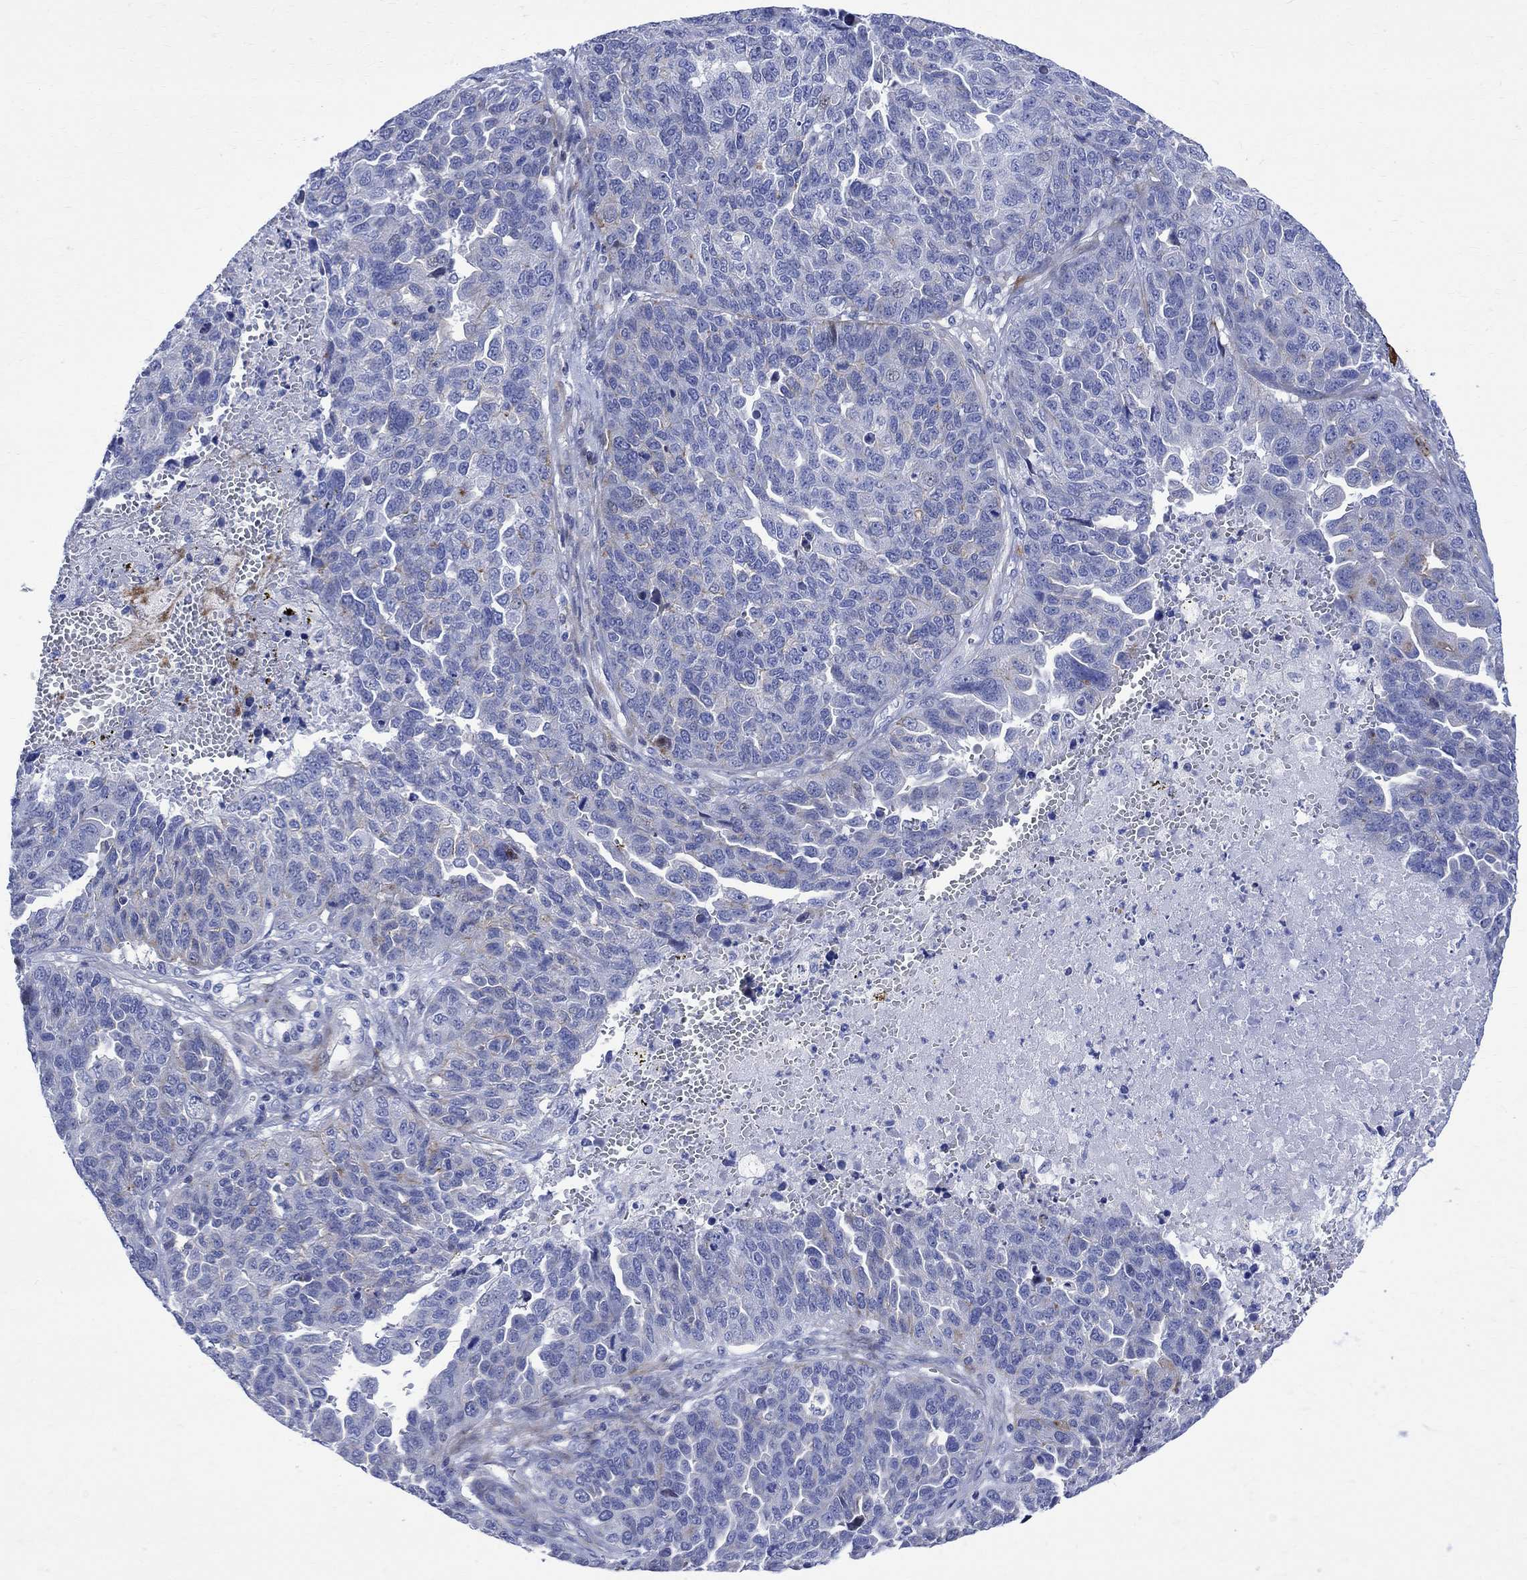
{"staining": {"intensity": "weak", "quantity": "<25%", "location": "cytoplasmic/membranous"}, "tissue": "ovarian cancer", "cell_type": "Tumor cells", "image_type": "cancer", "snomed": [{"axis": "morphology", "description": "Cystadenocarcinoma, serous, NOS"}, {"axis": "topography", "description": "Ovary"}], "caption": "Human ovarian serous cystadenocarcinoma stained for a protein using immunohistochemistry (IHC) exhibits no positivity in tumor cells.", "gene": "PARVB", "patient": {"sex": "female", "age": 87}}